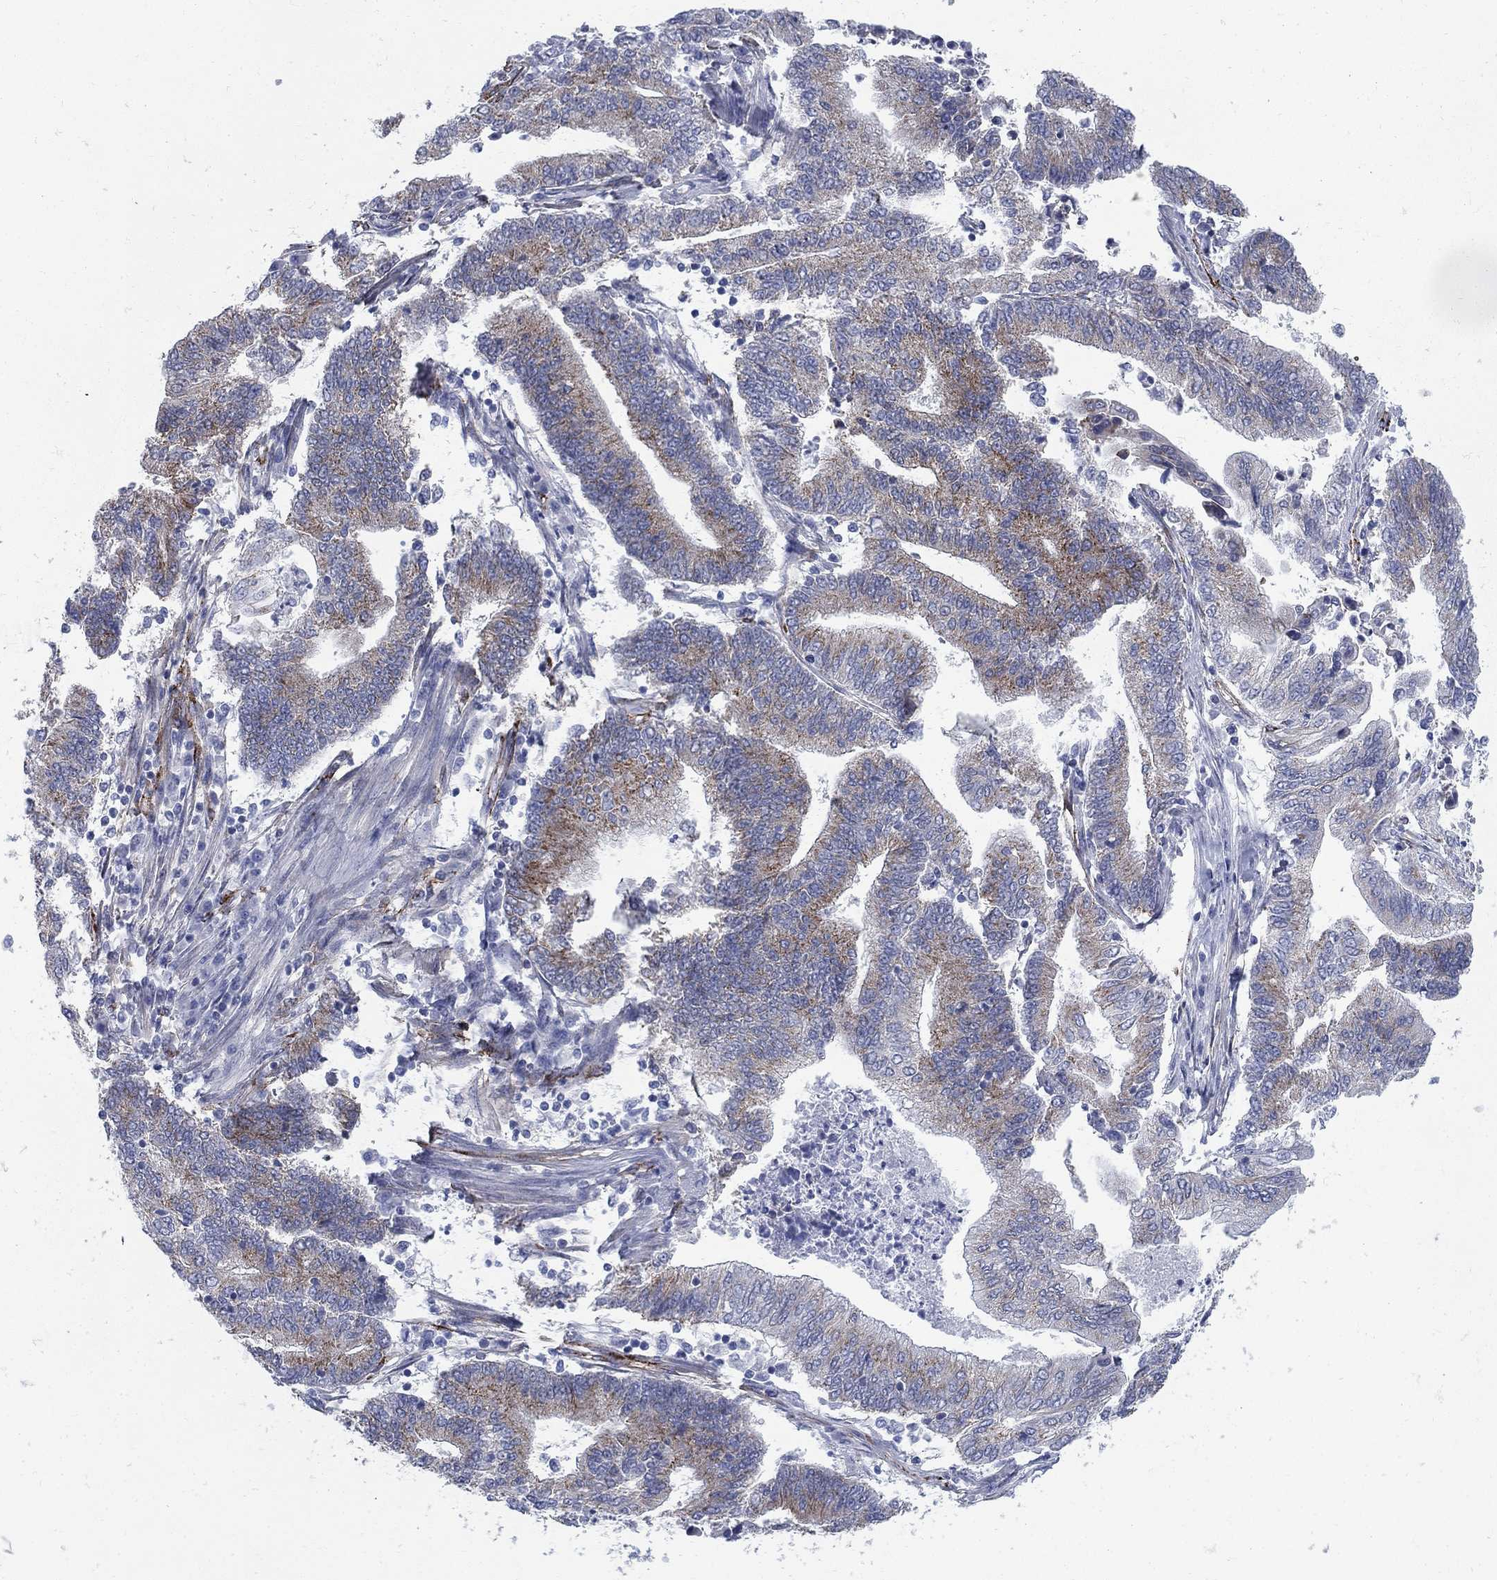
{"staining": {"intensity": "moderate", "quantity": "<25%", "location": "cytoplasmic/membranous"}, "tissue": "endometrial cancer", "cell_type": "Tumor cells", "image_type": "cancer", "snomed": [{"axis": "morphology", "description": "Adenocarcinoma, NOS"}, {"axis": "topography", "description": "Uterus"}, {"axis": "topography", "description": "Endometrium"}], "caption": "The histopathology image demonstrates a brown stain indicating the presence of a protein in the cytoplasmic/membranous of tumor cells in adenocarcinoma (endometrial). The protein of interest is shown in brown color, while the nuclei are stained blue.", "gene": "SEPTIN8", "patient": {"sex": "female", "age": 54}}